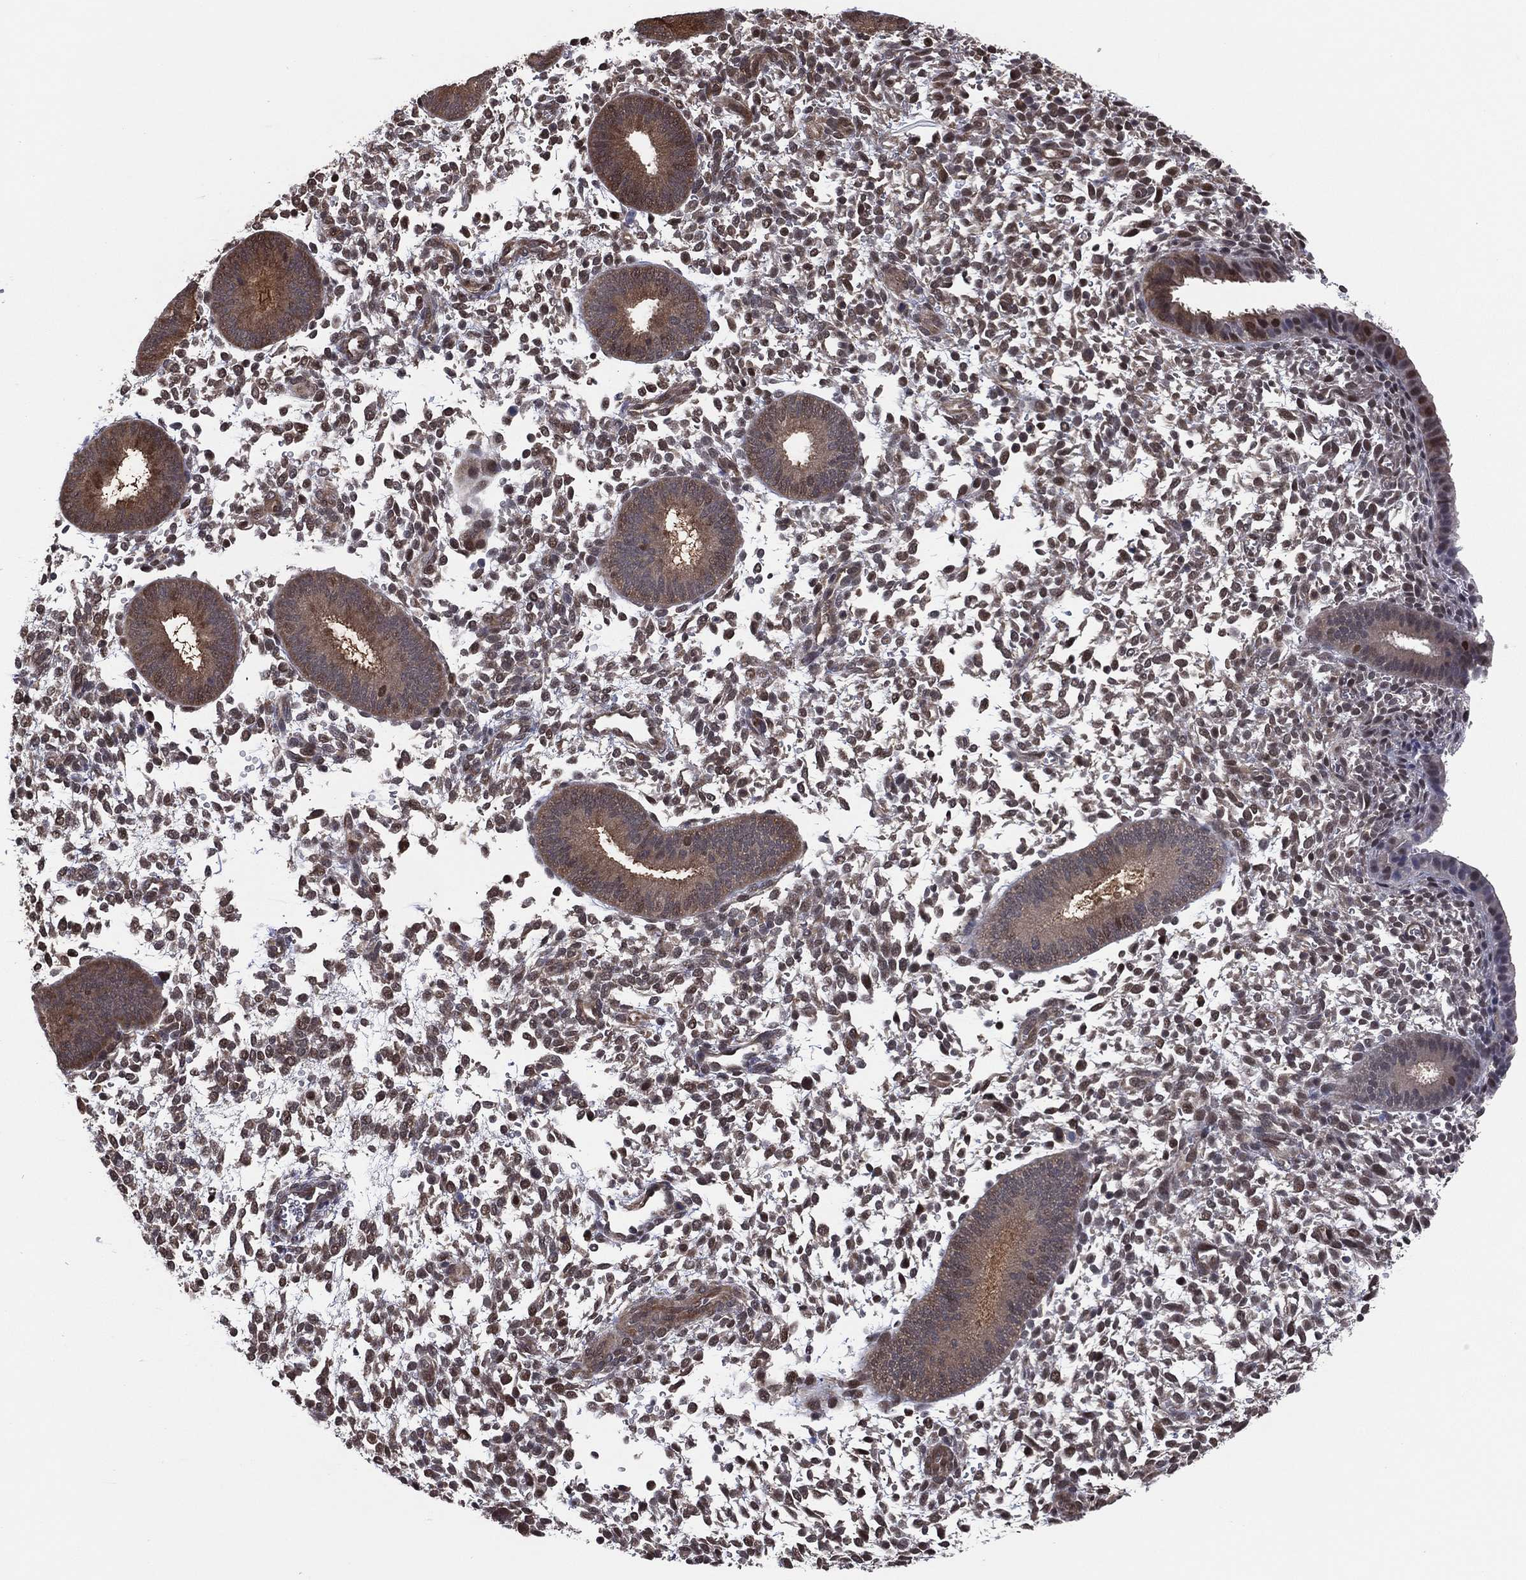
{"staining": {"intensity": "negative", "quantity": "none", "location": "none"}, "tissue": "endometrium", "cell_type": "Cells in endometrial stroma", "image_type": "normal", "snomed": [{"axis": "morphology", "description": "Normal tissue, NOS"}, {"axis": "topography", "description": "Endometrium"}], "caption": "Histopathology image shows no protein positivity in cells in endometrial stroma of unremarkable endometrium.", "gene": "ICOSLG", "patient": {"sex": "female", "age": 39}}